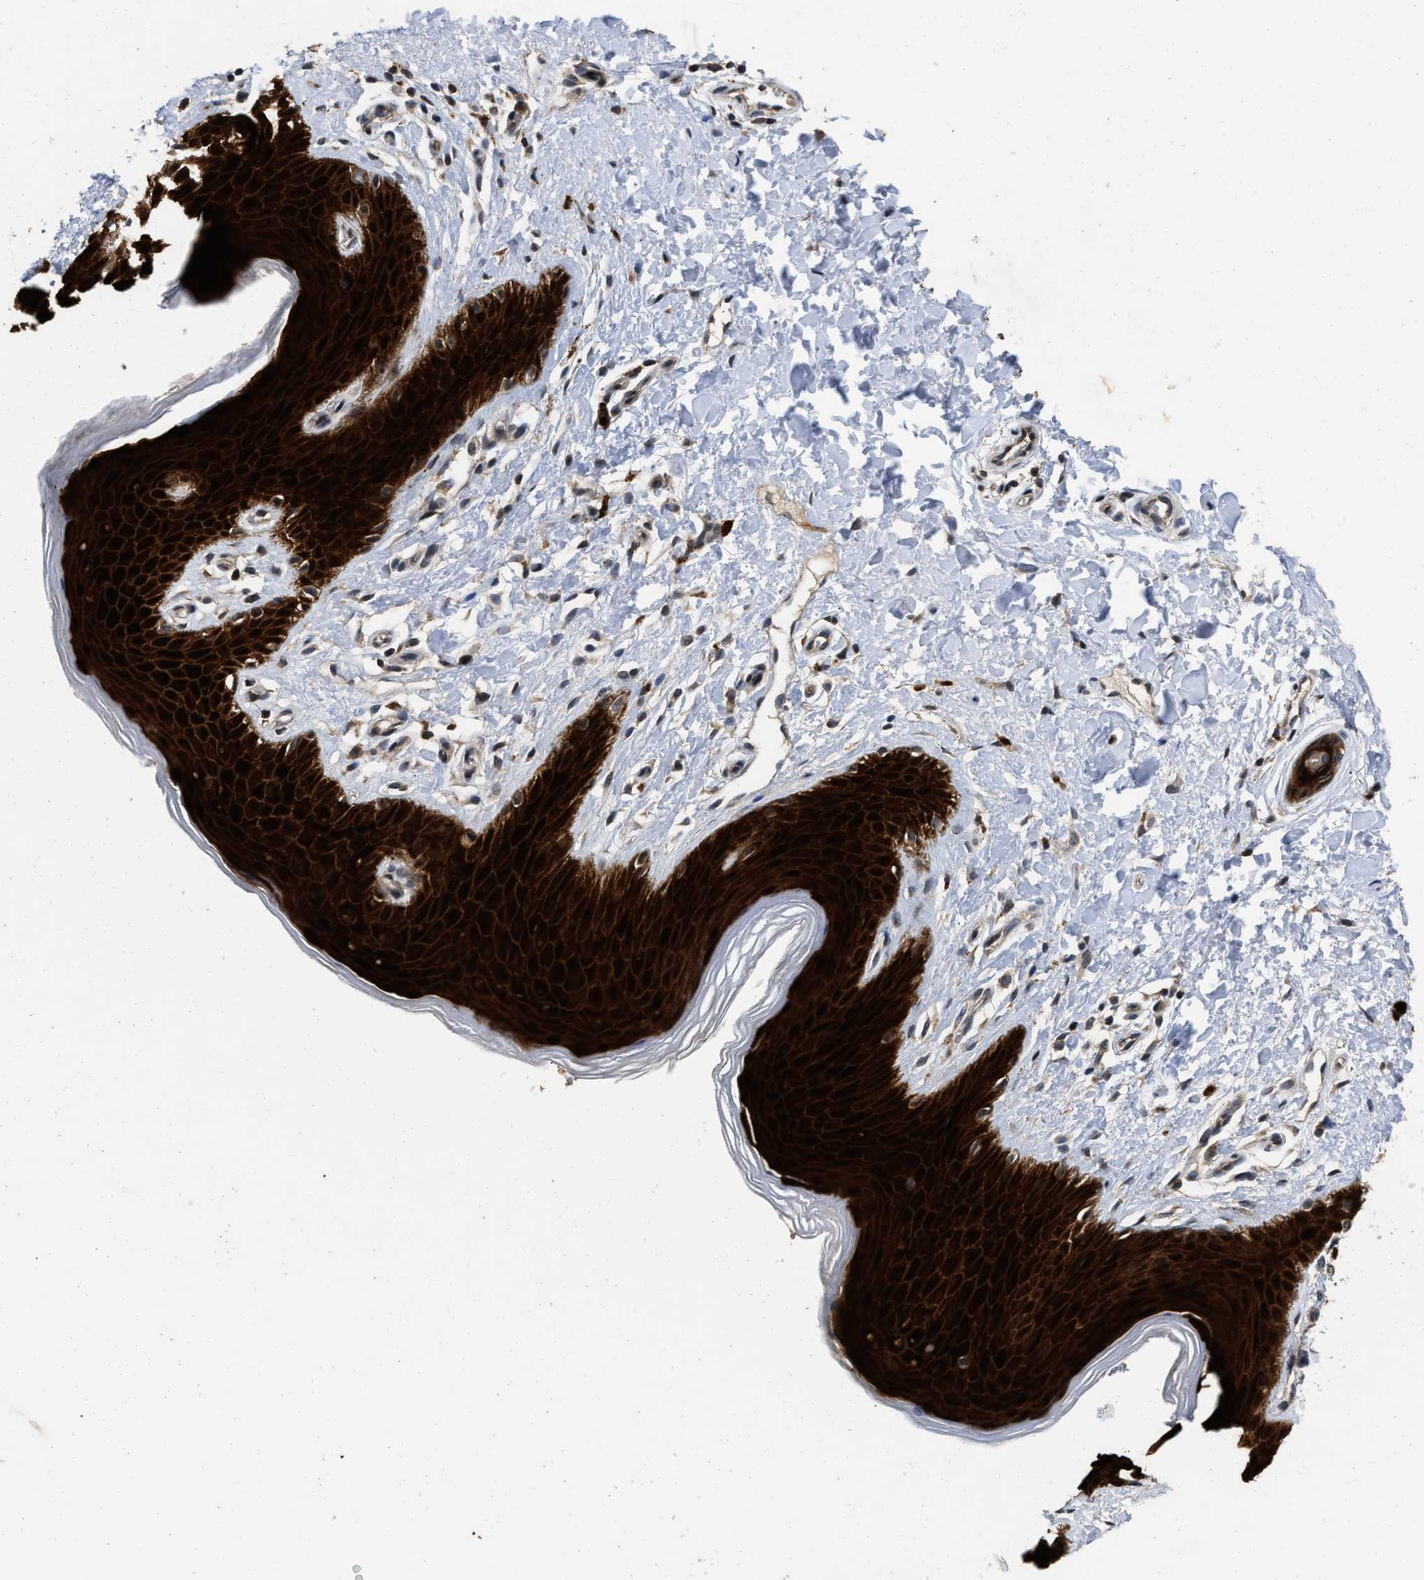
{"staining": {"intensity": "strong", "quantity": ">75%", "location": "cytoplasmic/membranous,nuclear"}, "tissue": "skin", "cell_type": "Epidermal cells", "image_type": "normal", "snomed": [{"axis": "morphology", "description": "Normal tissue, NOS"}, {"axis": "topography", "description": "Anal"}], "caption": "DAB immunohistochemical staining of benign skin exhibits strong cytoplasmic/membranous,nuclear protein staining in approximately >75% of epidermal cells.", "gene": "PRDM14", "patient": {"sex": "male", "age": 44}}